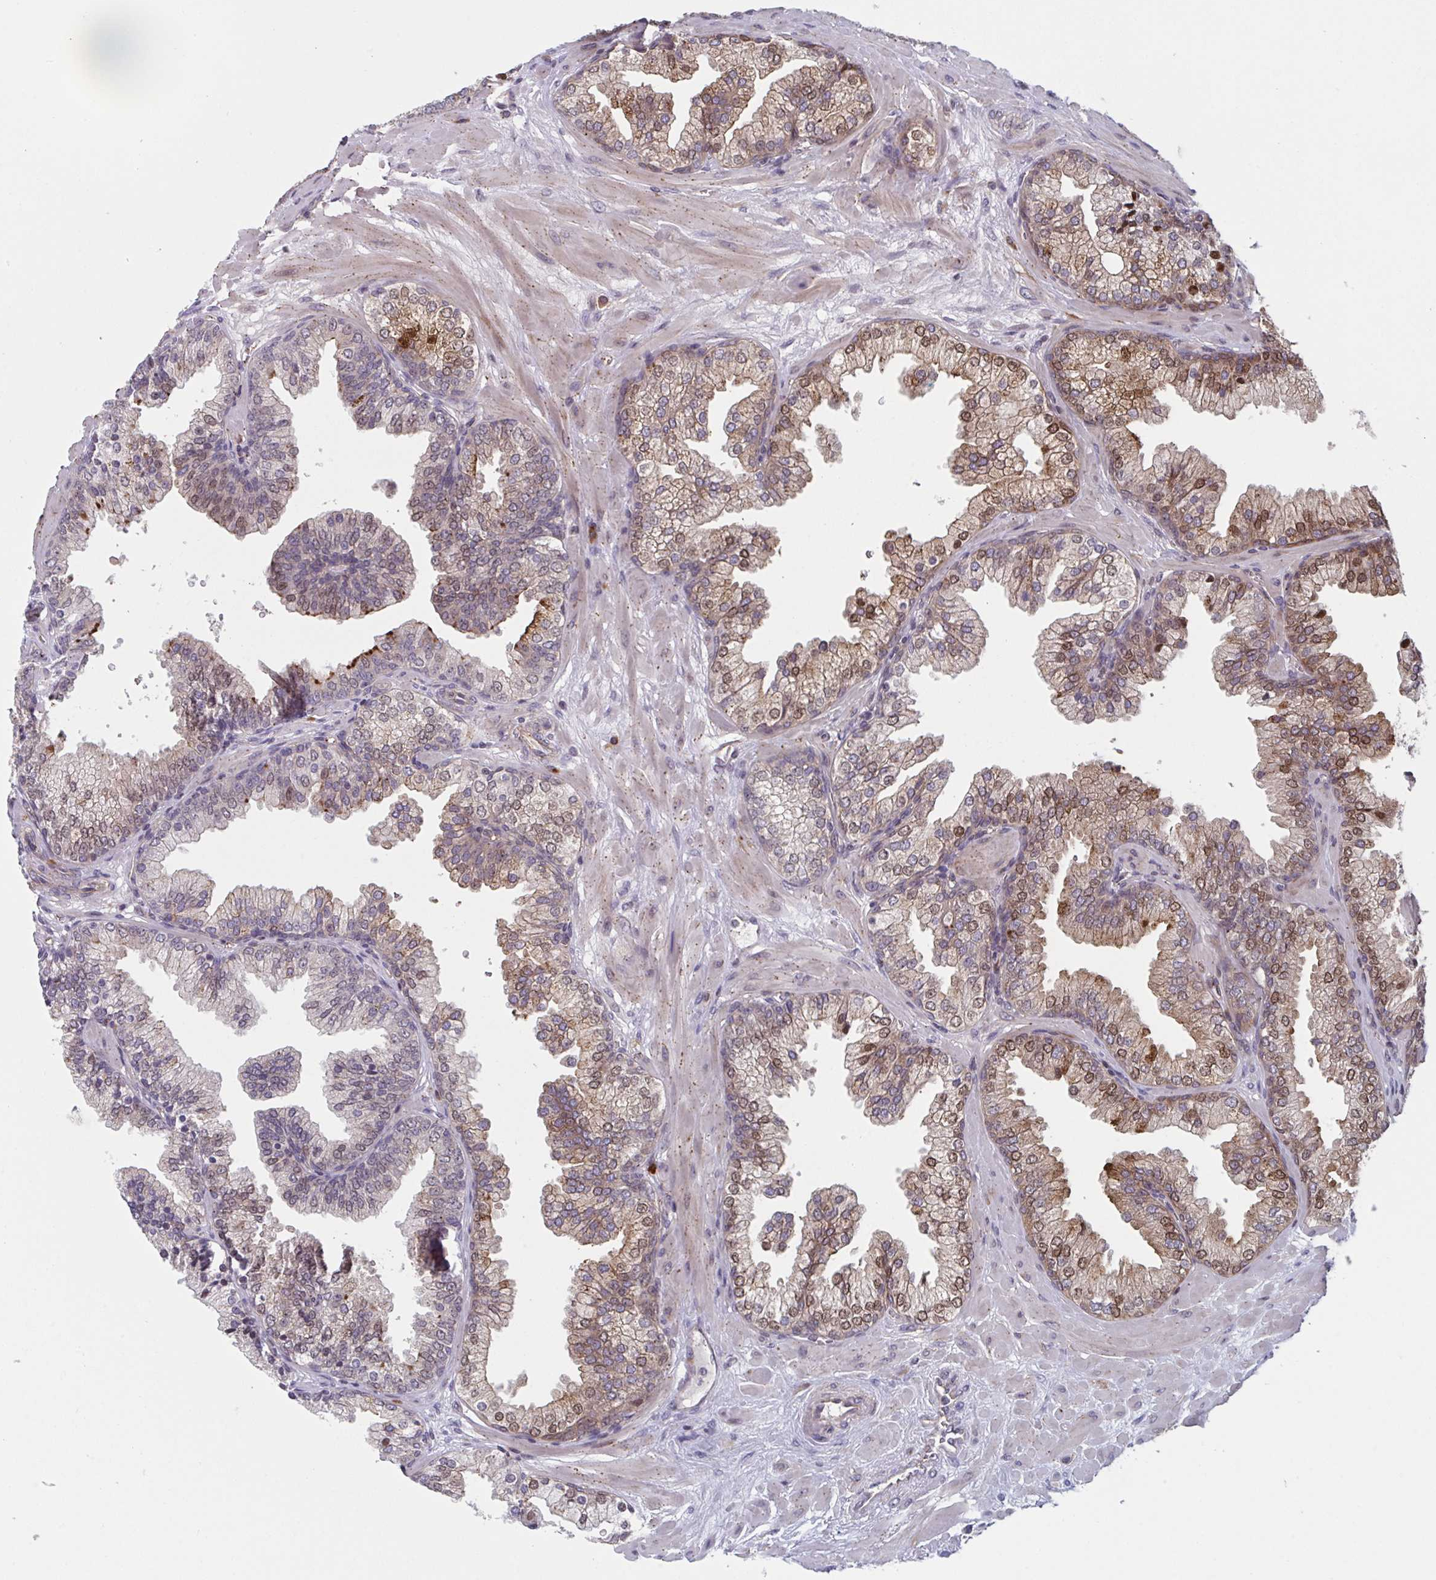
{"staining": {"intensity": "moderate", "quantity": "25%-75%", "location": "cytoplasmic/membranous,nuclear"}, "tissue": "prostate", "cell_type": "Glandular cells", "image_type": "normal", "snomed": [{"axis": "morphology", "description": "Normal tissue, NOS"}, {"axis": "topography", "description": "Prostate"}, {"axis": "topography", "description": "Peripheral nerve tissue"}], "caption": "Immunohistochemistry image of normal prostate stained for a protein (brown), which displays medium levels of moderate cytoplasmic/membranous,nuclear staining in about 25%-75% of glandular cells.", "gene": "TNFSF10", "patient": {"sex": "male", "age": 61}}